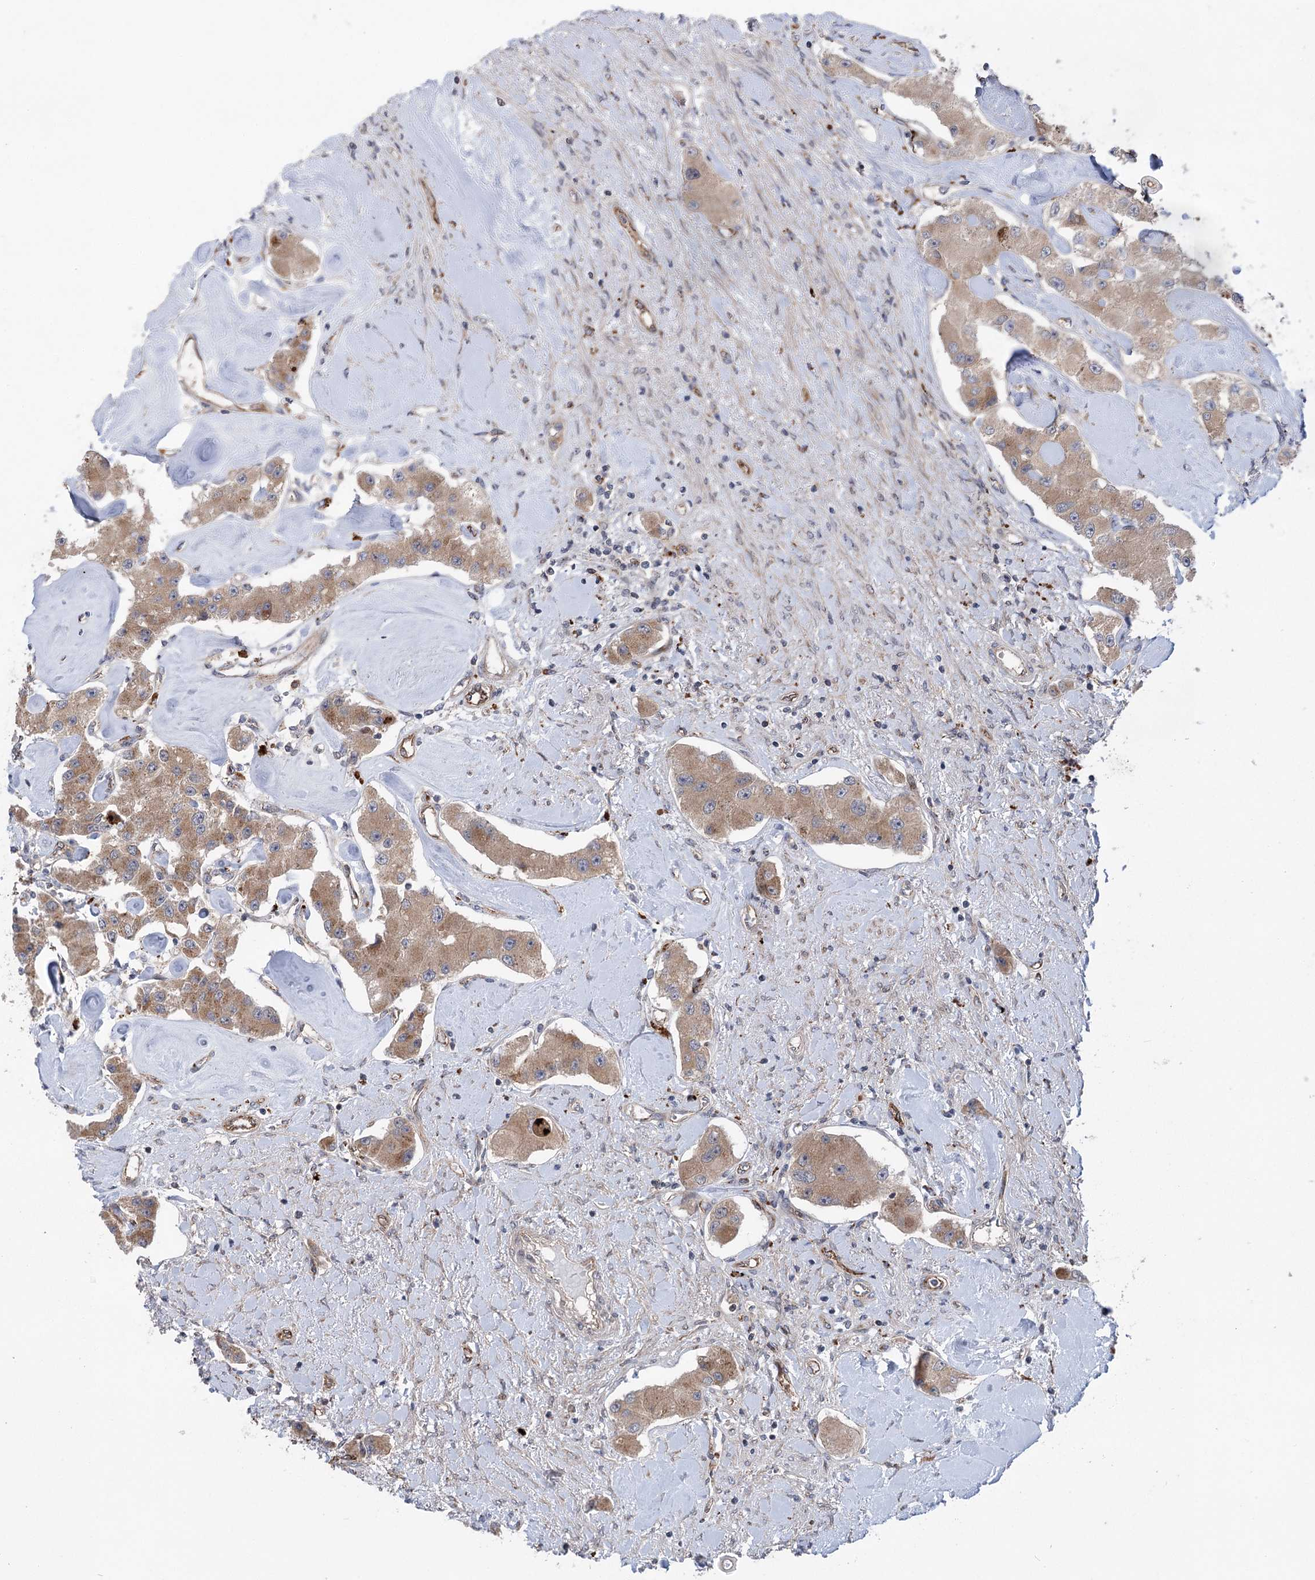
{"staining": {"intensity": "moderate", "quantity": ">75%", "location": "cytoplasmic/membranous"}, "tissue": "carcinoid", "cell_type": "Tumor cells", "image_type": "cancer", "snomed": [{"axis": "morphology", "description": "Carcinoid, malignant, NOS"}, {"axis": "topography", "description": "Pancreas"}], "caption": "Carcinoid was stained to show a protein in brown. There is medium levels of moderate cytoplasmic/membranous staining in about >75% of tumor cells. (Stains: DAB (3,3'-diaminobenzidine) in brown, nuclei in blue, Microscopy: brightfield microscopy at high magnification).", "gene": "METTL24", "patient": {"sex": "male", "age": 41}}